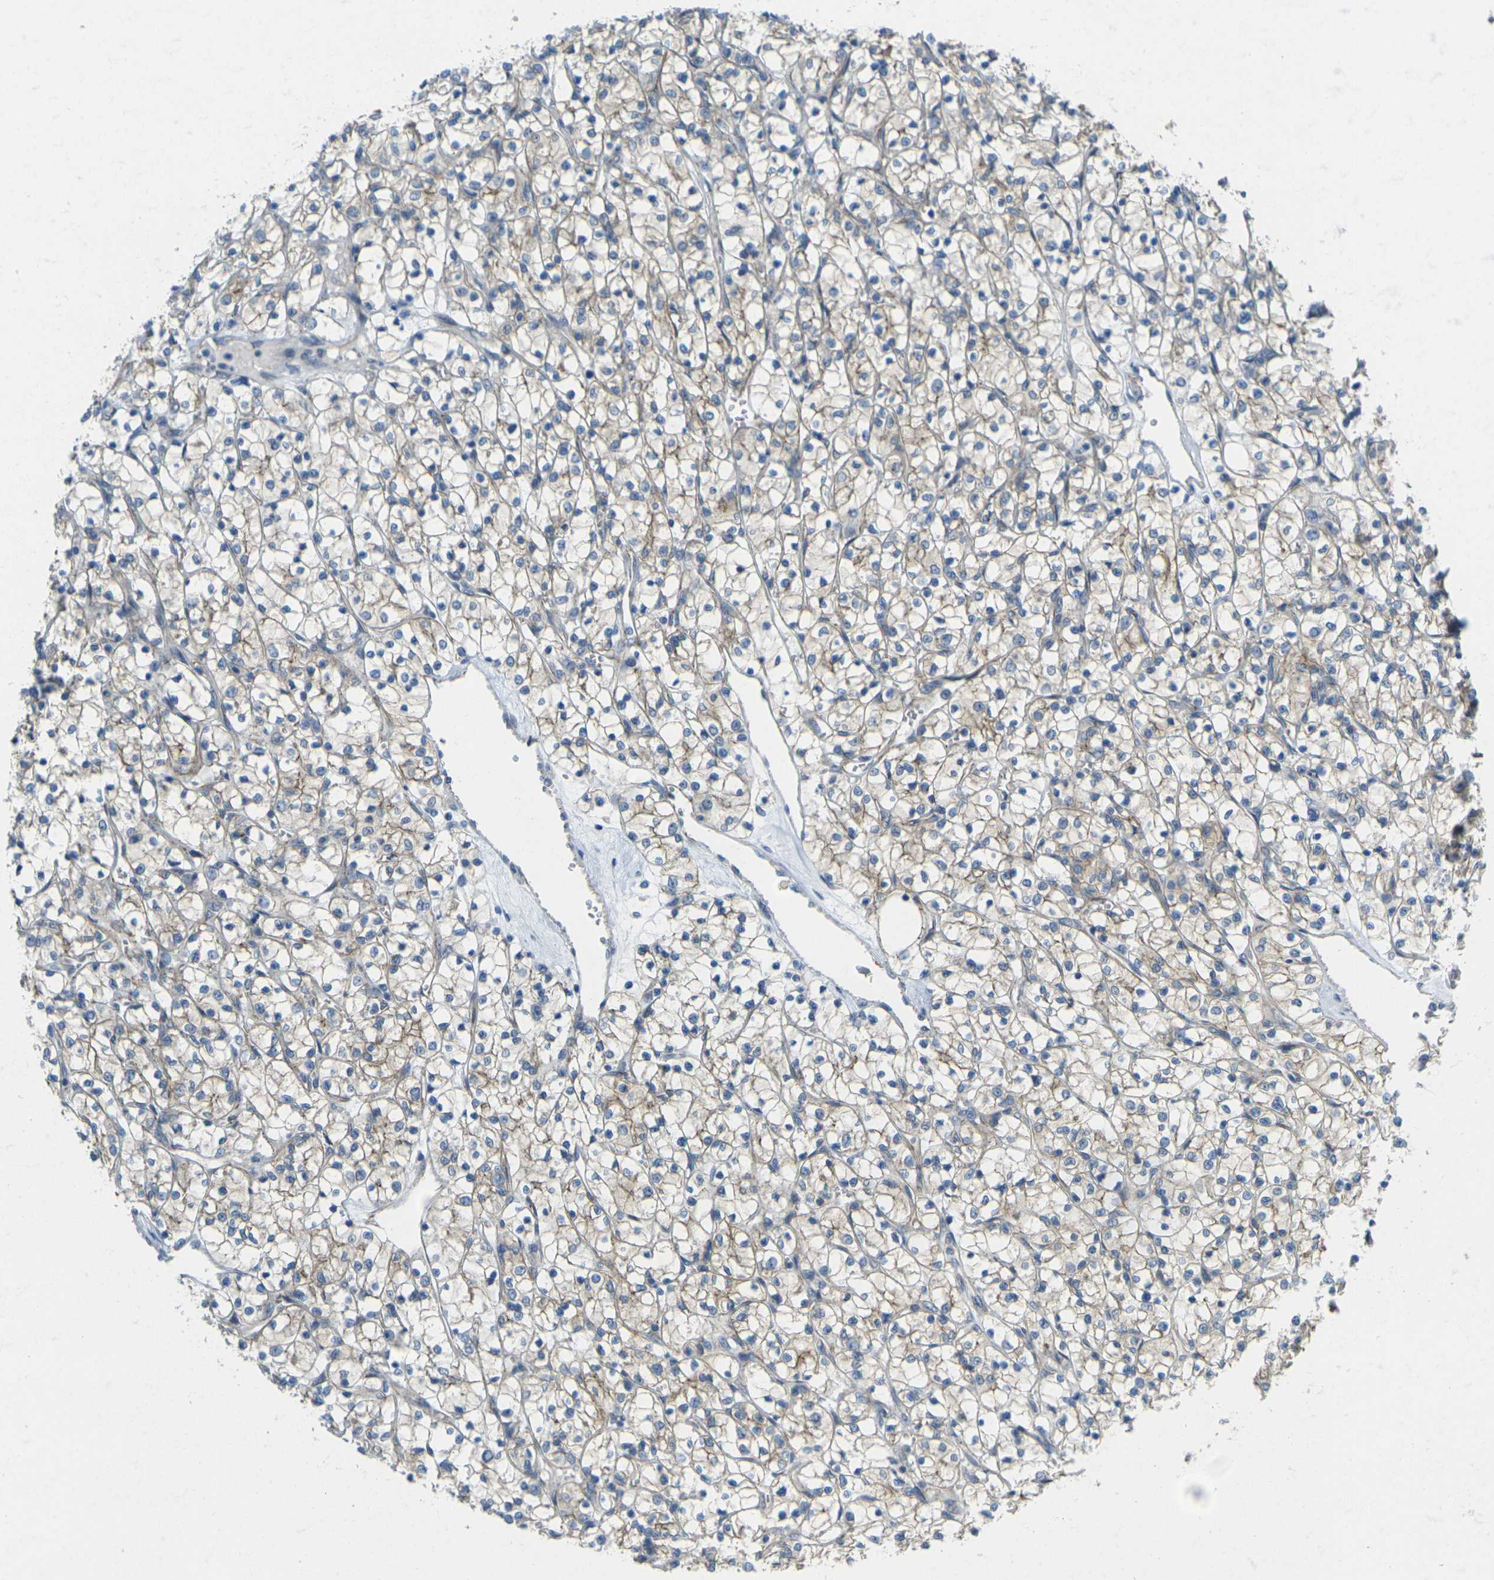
{"staining": {"intensity": "weak", "quantity": "<25%", "location": "cytoplasmic/membranous"}, "tissue": "renal cancer", "cell_type": "Tumor cells", "image_type": "cancer", "snomed": [{"axis": "morphology", "description": "Adenocarcinoma, NOS"}, {"axis": "topography", "description": "Kidney"}], "caption": "Immunohistochemistry of human renal adenocarcinoma shows no staining in tumor cells.", "gene": "RHBDD1", "patient": {"sex": "female", "age": 69}}